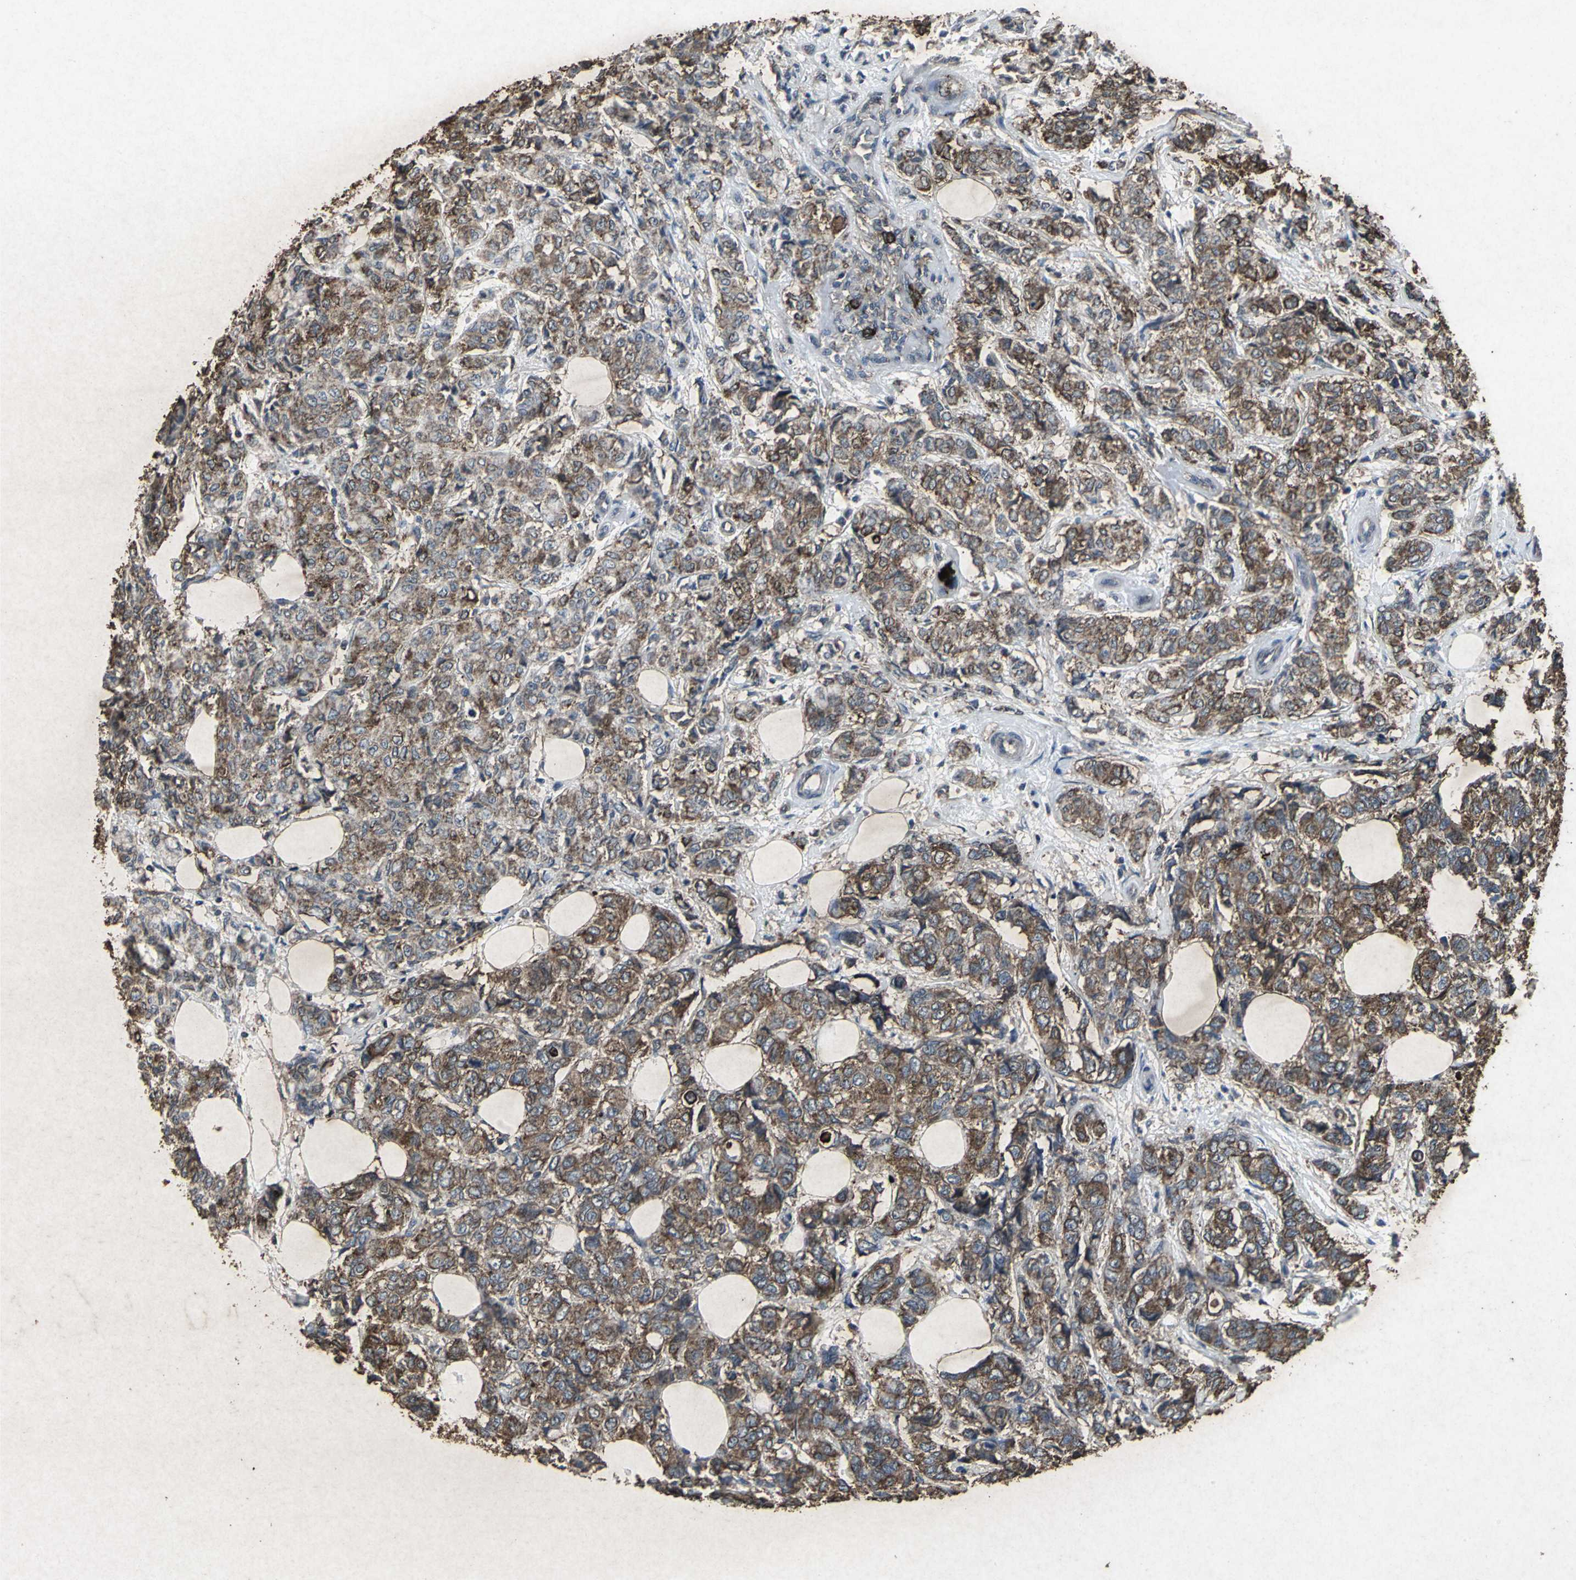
{"staining": {"intensity": "strong", "quantity": ">75%", "location": "cytoplasmic/membranous"}, "tissue": "breast cancer", "cell_type": "Tumor cells", "image_type": "cancer", "snomed": [{"axis": "morphology", "description": "Lobular carcinoma"}, {"axis": "topography", "description": "Breast"}], "caption": "An image of human breast cancer (lobular carcinoma) stained for a protein demonstrates strong cytoplasmic/membranous brown staining in tumor cells.", "gene": "CCR9", "patient": {"sex": "female", "age": 60}}